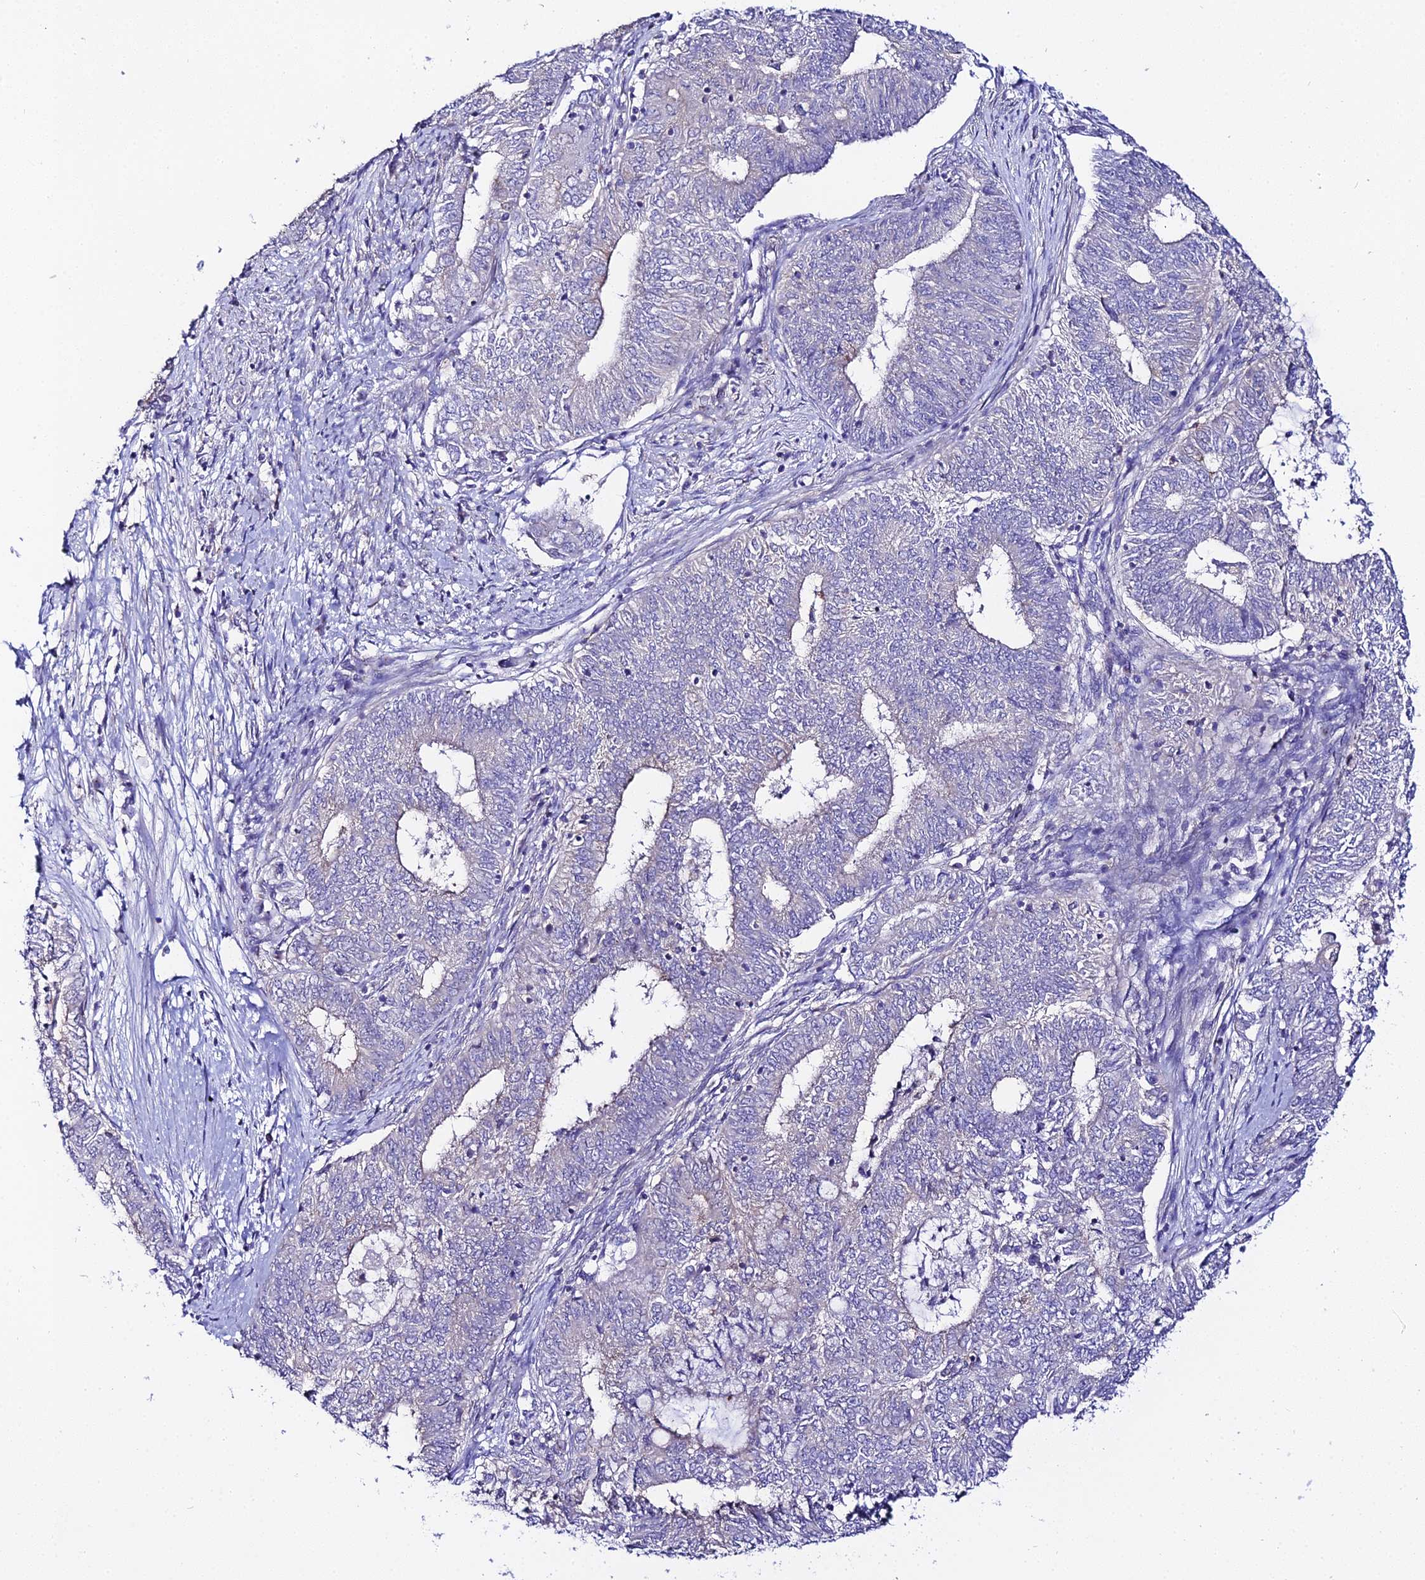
{"staining": {"intensity": "negative", "quantity": "none", "location": "none"}, "tissue": "endometrial cancer", "cell_type": "Tumor cells", "image_type": "cancer", "snomed": [{"axis": "morphology", "description": "Adenocarcinoma, NOS"}, {"axis": "topography", "description": "Endometrium"}], "caption": "Immunohistochemical staining of endometrial adenocarcinoma shows no significant expression in tumor cells. Nuclei are stained in blue.", "gene": "ATG16L2", "patient": {"sex": "female", "age": 62}}